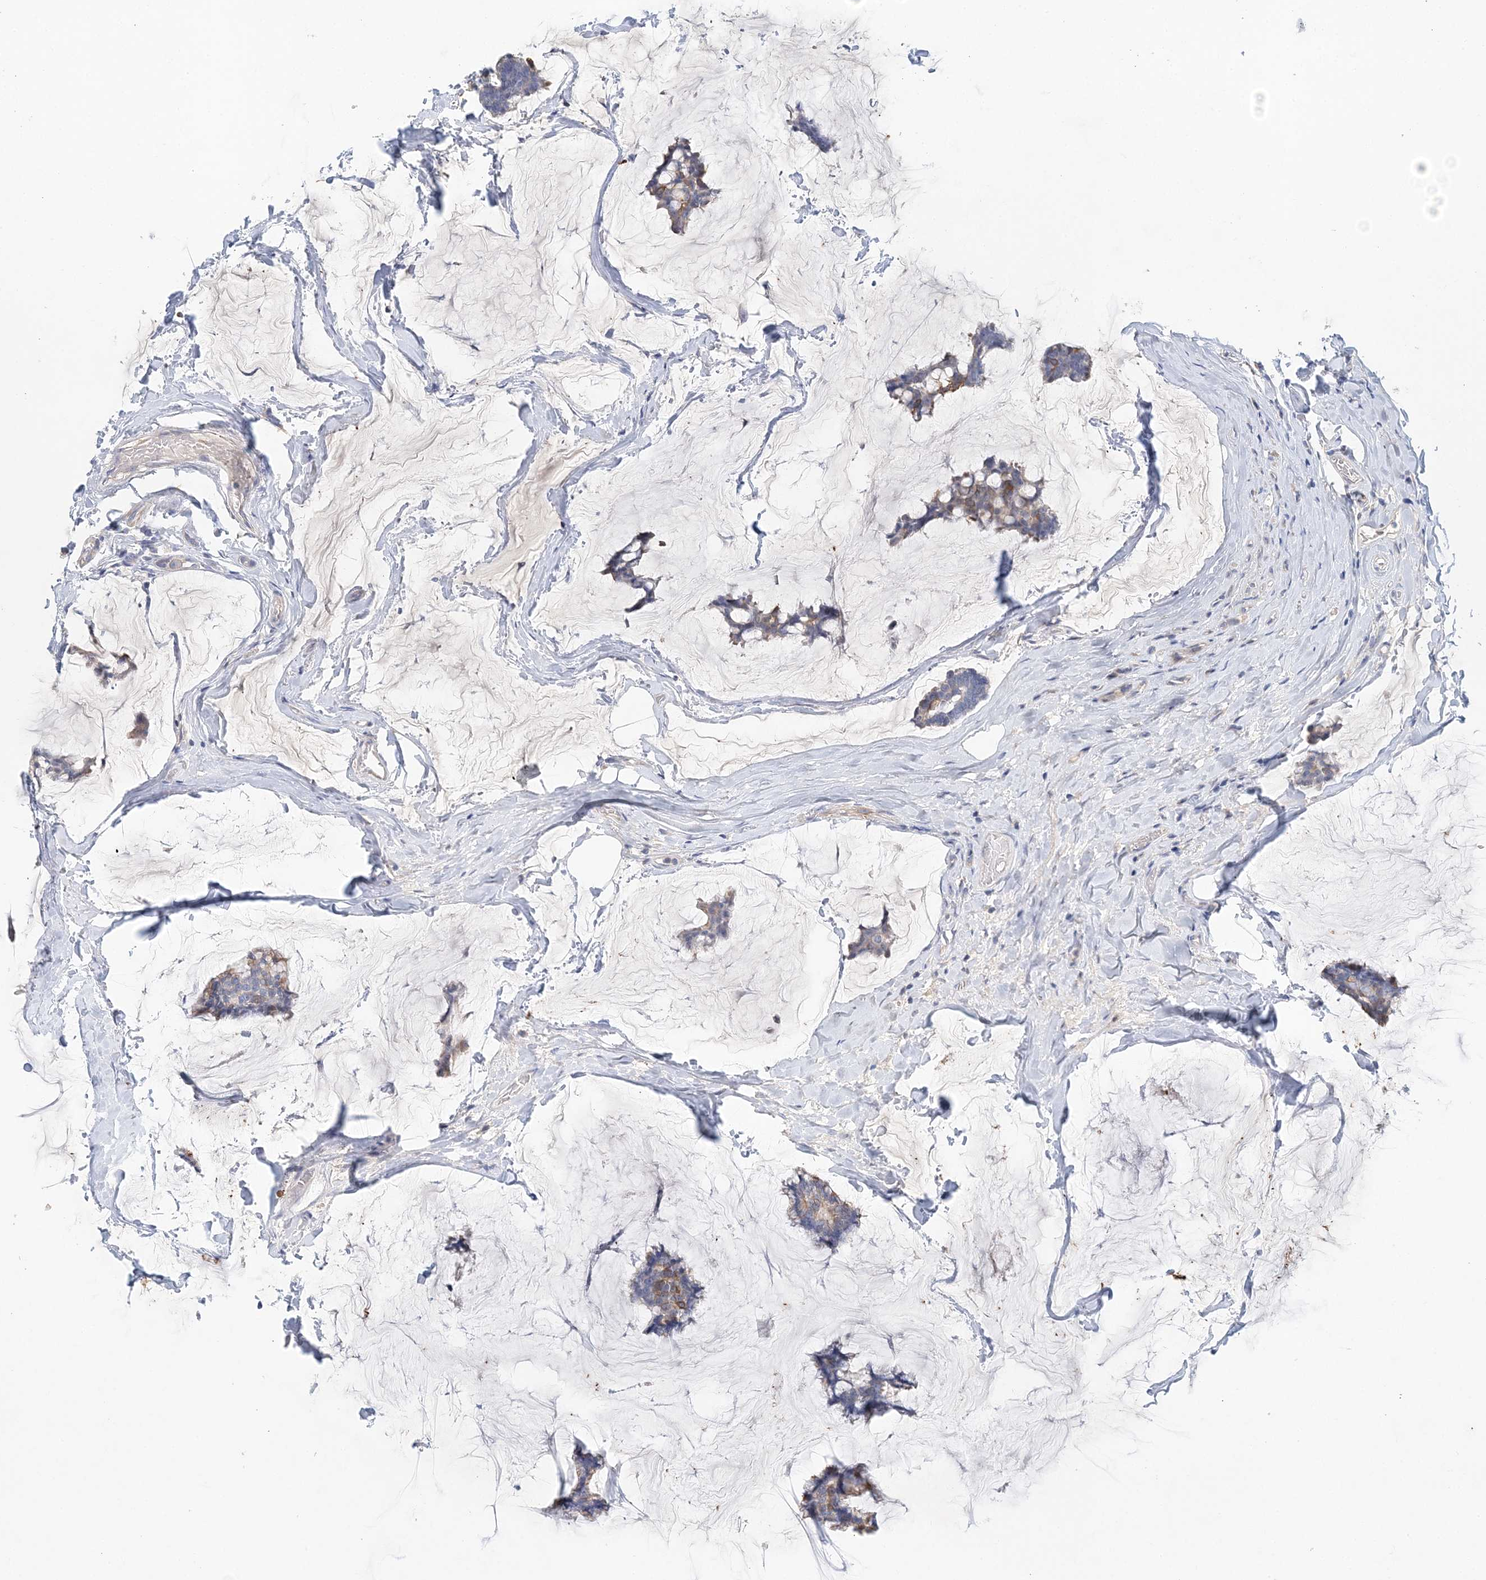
{"staining": {"intensity": "moderate", "quantity": "<25%", "location": "cytoplasmic/membranous"}, "tissue": "breast cancer", "cell_type": "Tumor cells", "image_type": "cancer", "snomed": [{"axis": "morphology", "description": "Duct carcinoma"}, {"axis": "topography", "description": "Breast"}], "caption": "This image reveals immunohistochemistry staining of human breast cancer (infiltrating ductal carcinoma), with low moderate cytoplasmic/membranous staining in about <25% of tumor cells.", "gene": "LRRIQ4", "patient": {"sex": "female", "age": 93}}